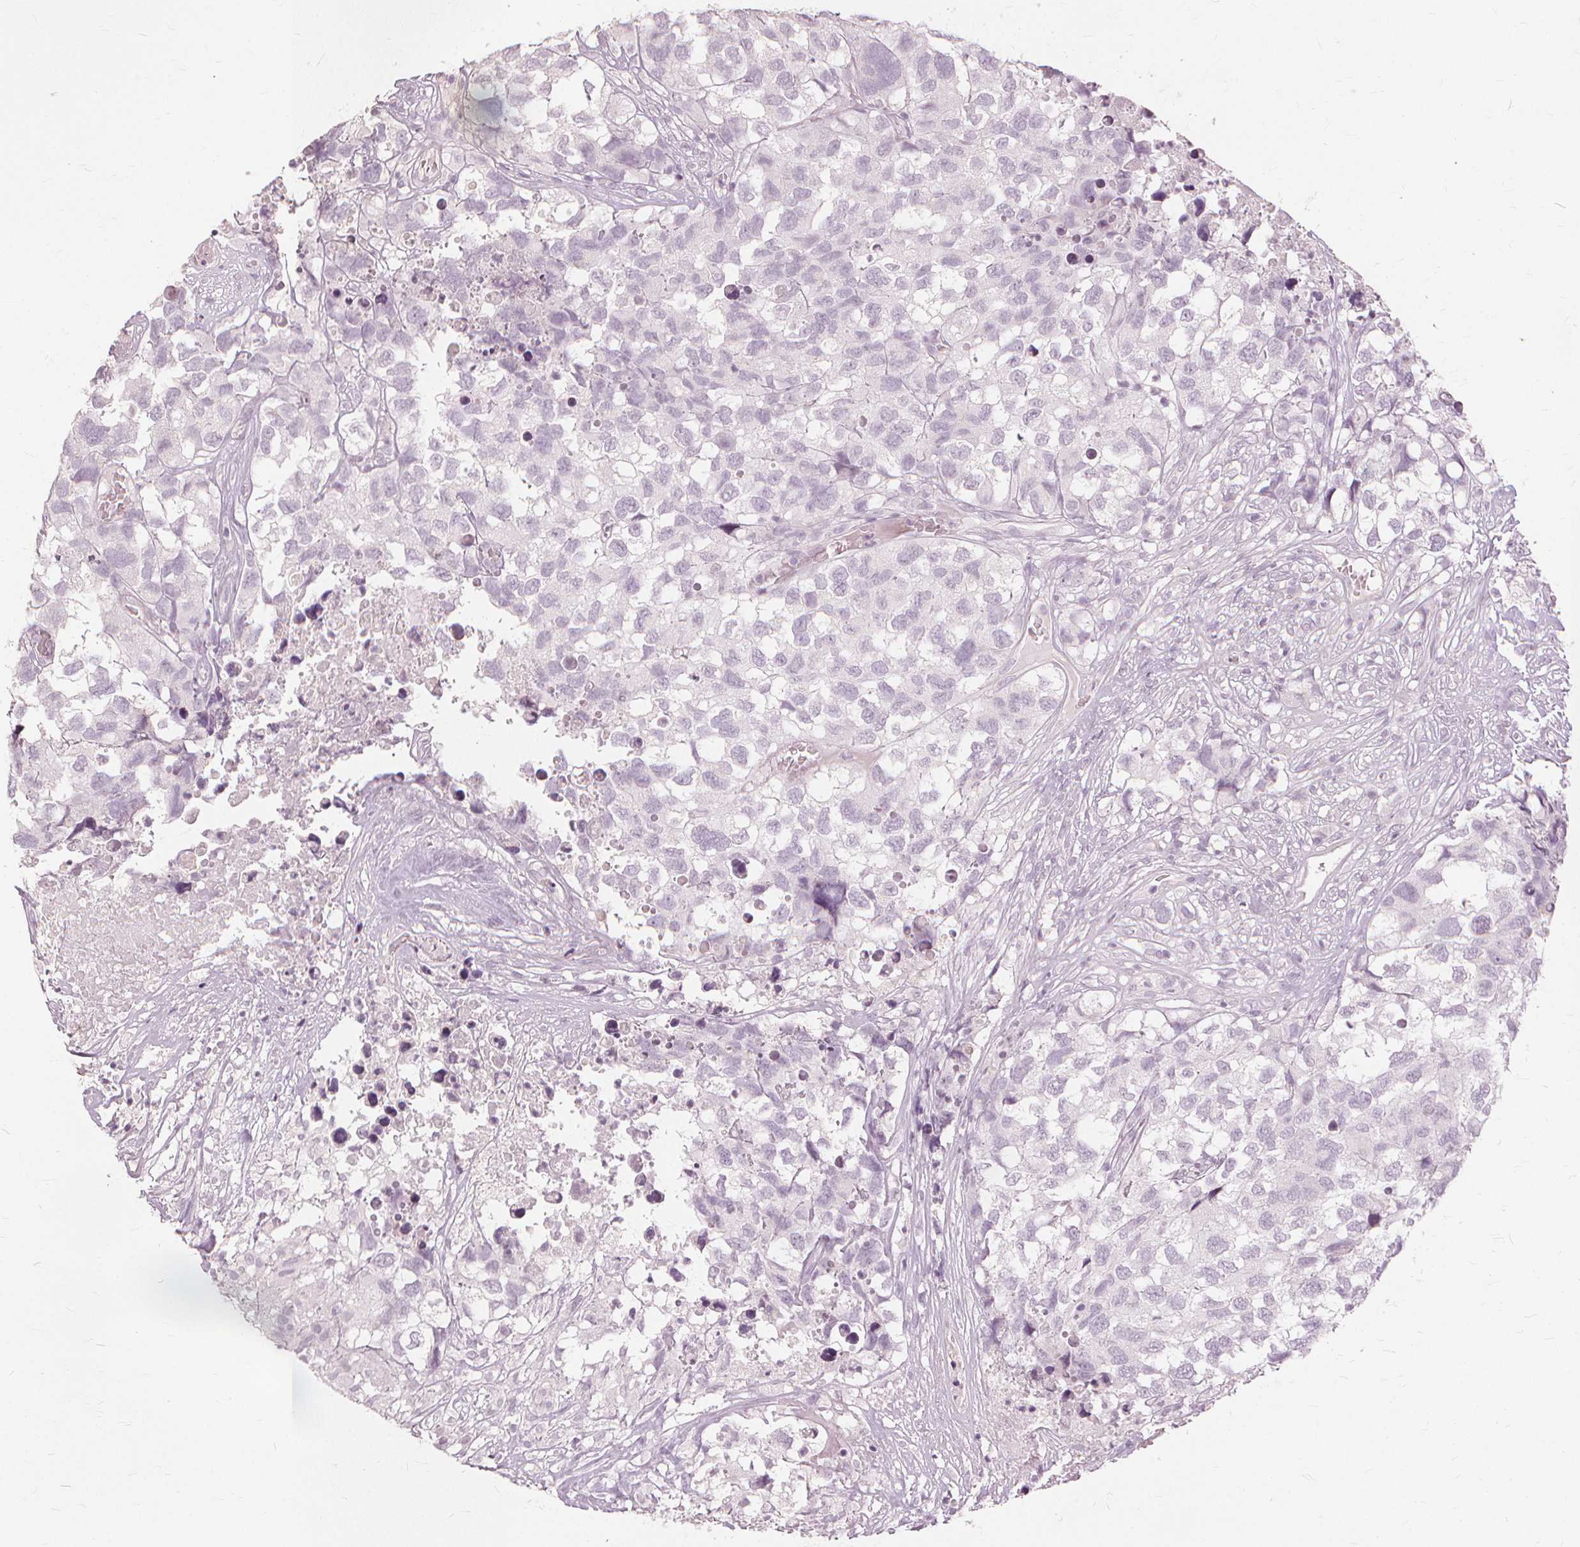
{"staining": {"intensity": "negative", "quantity": "none", "location": "none"}, "tissue": "testis cancer", "cell_type": "Tumor cells", "image_type": "cancer", "snomed": [{"axis": "morphology", "description": "Carcinoma, Embryonal, NOS"}, {"axis": "topography", "description": "Testis"}], "caption": "High magnification brightfield microscopy of testis cancer stained with DAB (brown) and counterstained with hematoxylin (blue): tumor cells show no significant expression.", "gene": "SFTPD", "patient": {"sex": "male", "age": 83}}